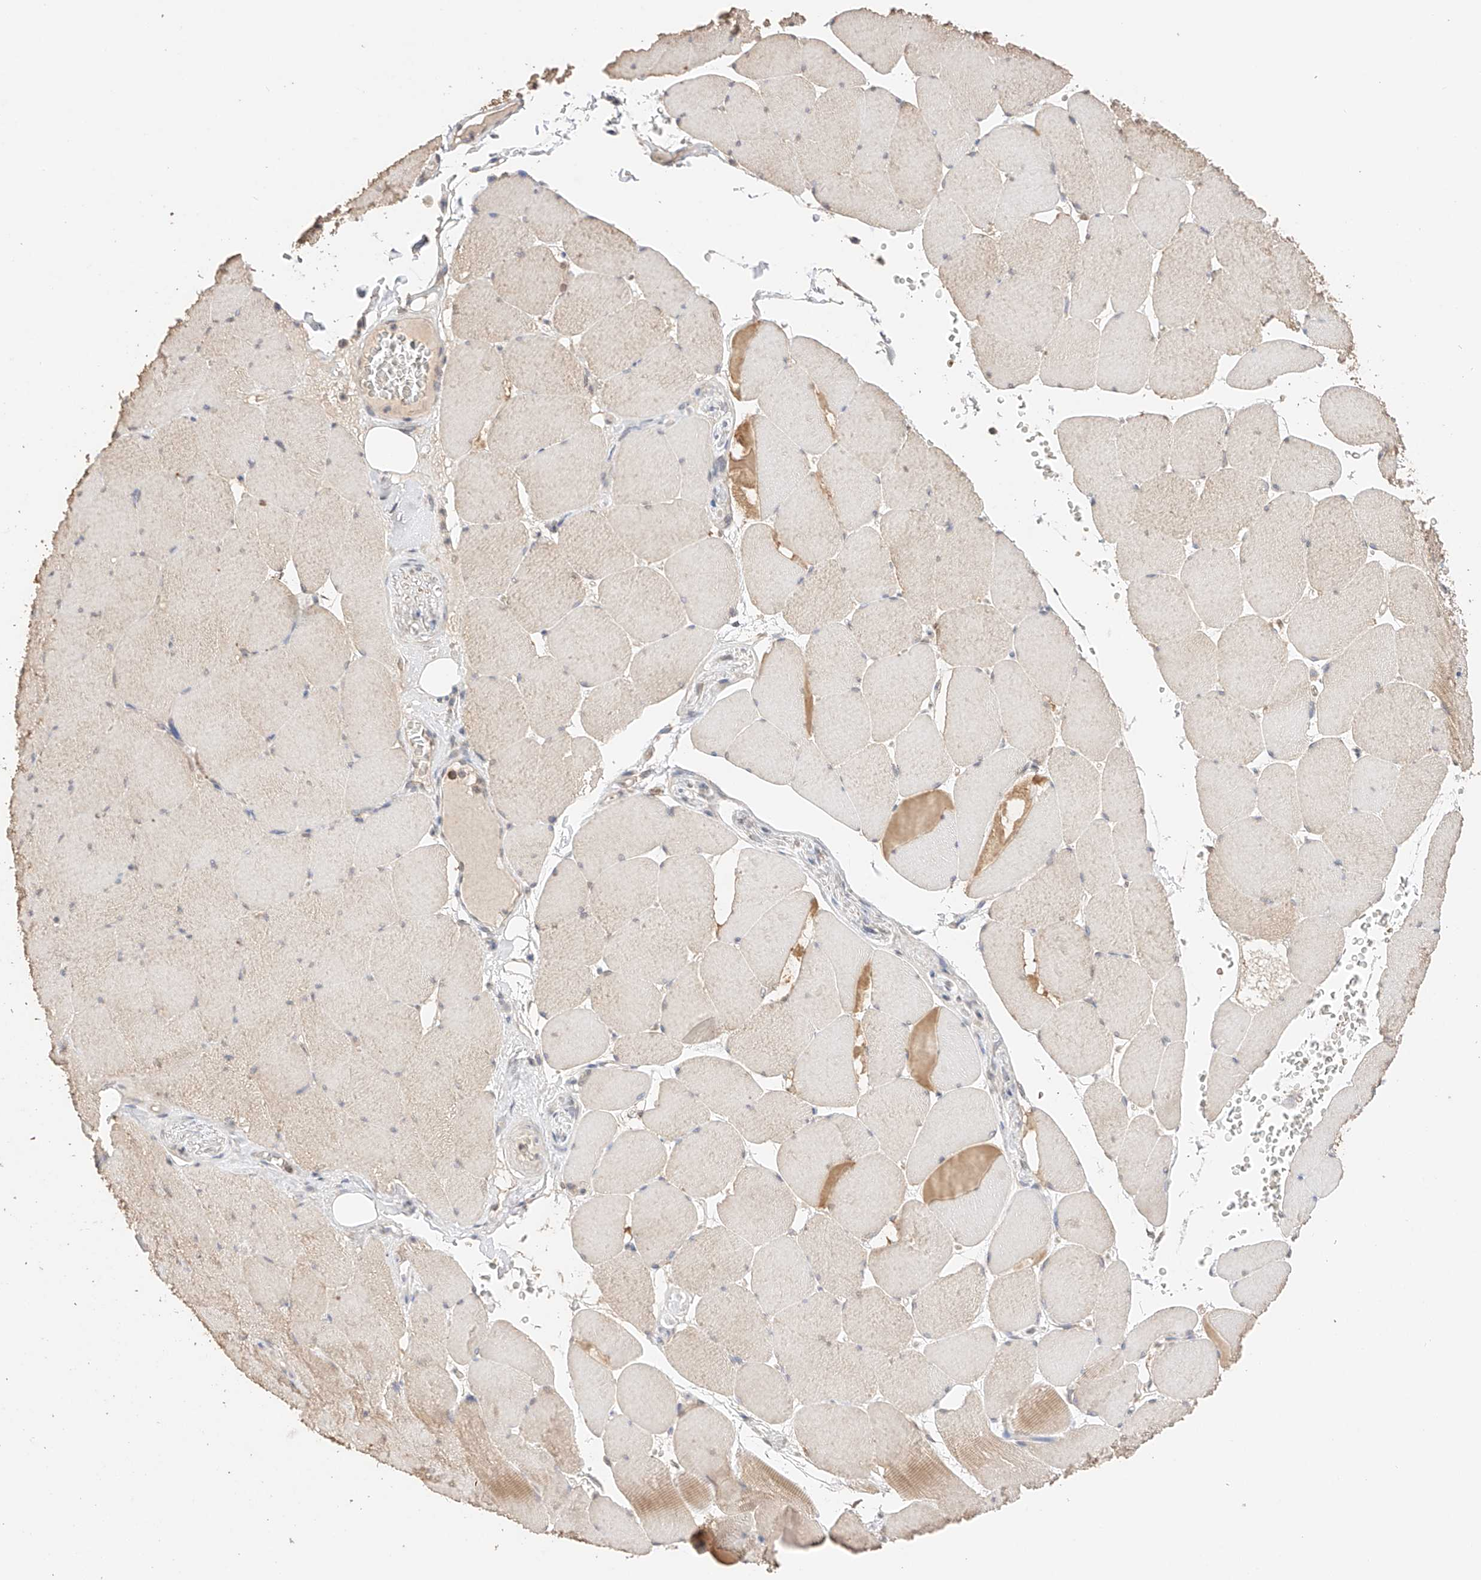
{"staining": {"intensity": "weak", "quantity": "25%-75%", "location": "cytoplasmic/membranous"}, "tissue": "skeletal muscle", "cell_type": "Myocytes", "image_type": "normal", "snomed": [{"axis": "morphology", "description": "Normal tissue, NOS"}, {"axis": "topography", "description": "Skeletal muscle"}, {"axis": "topography", "description": "Head-Neck"}], "caption": "A brown stain labels weak cytoplasmic/membranous expression of a protein in myocytes of normal skeletal muscle. (DAB IHC with brightfield microscopy, high magnification).", "gene": "IL22RA2", "patient": {"sex": "male", "age": 66}}